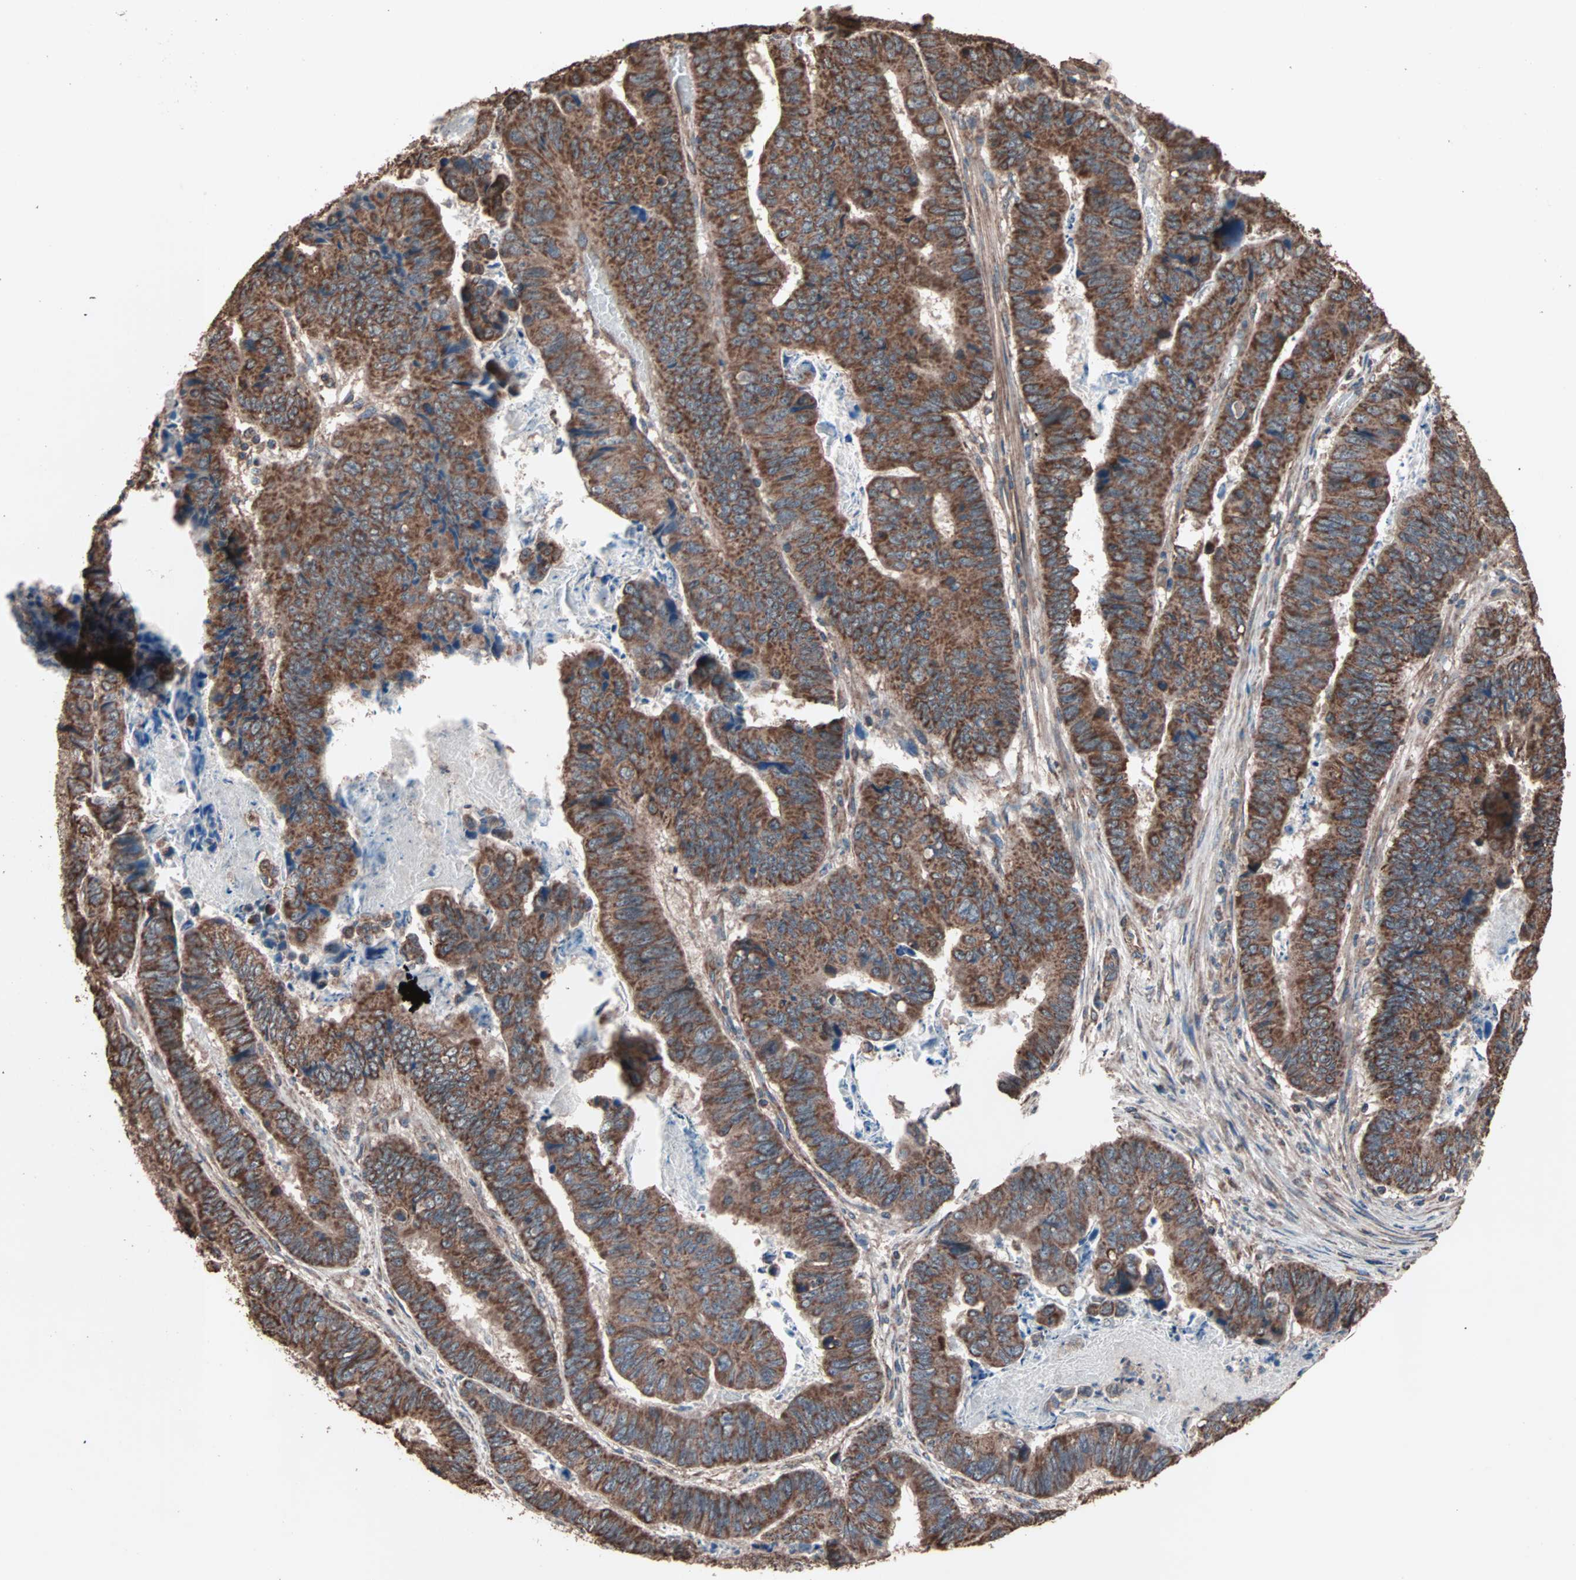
{"staining": {"intensity": "strong", "quantity": ">75%", "location": "cytoplasmic/membranous"}, "tissue": "stomach cancer", "cell_type": "Tumor cells", "image_type": "cancer", "snomed": [{"axis": "morphology", "description": "Adenocarcinoma, NOS"}, {"axis": "topography", "description": "Stomach, lower"}], "caption": "Stomach cancer was stained to show a protein in brown. There is high levels of strong cytoplasmic/membranous positivity in about >75% of tumor cells. The staining was performed using DAB (3,3'-diaminobenzidine), with brown indicating positive protein expression. Nuclei are stained blue with hematoxylin.", "gene": "MRPL2", "patient": {"sex": "male", "age": 77}}